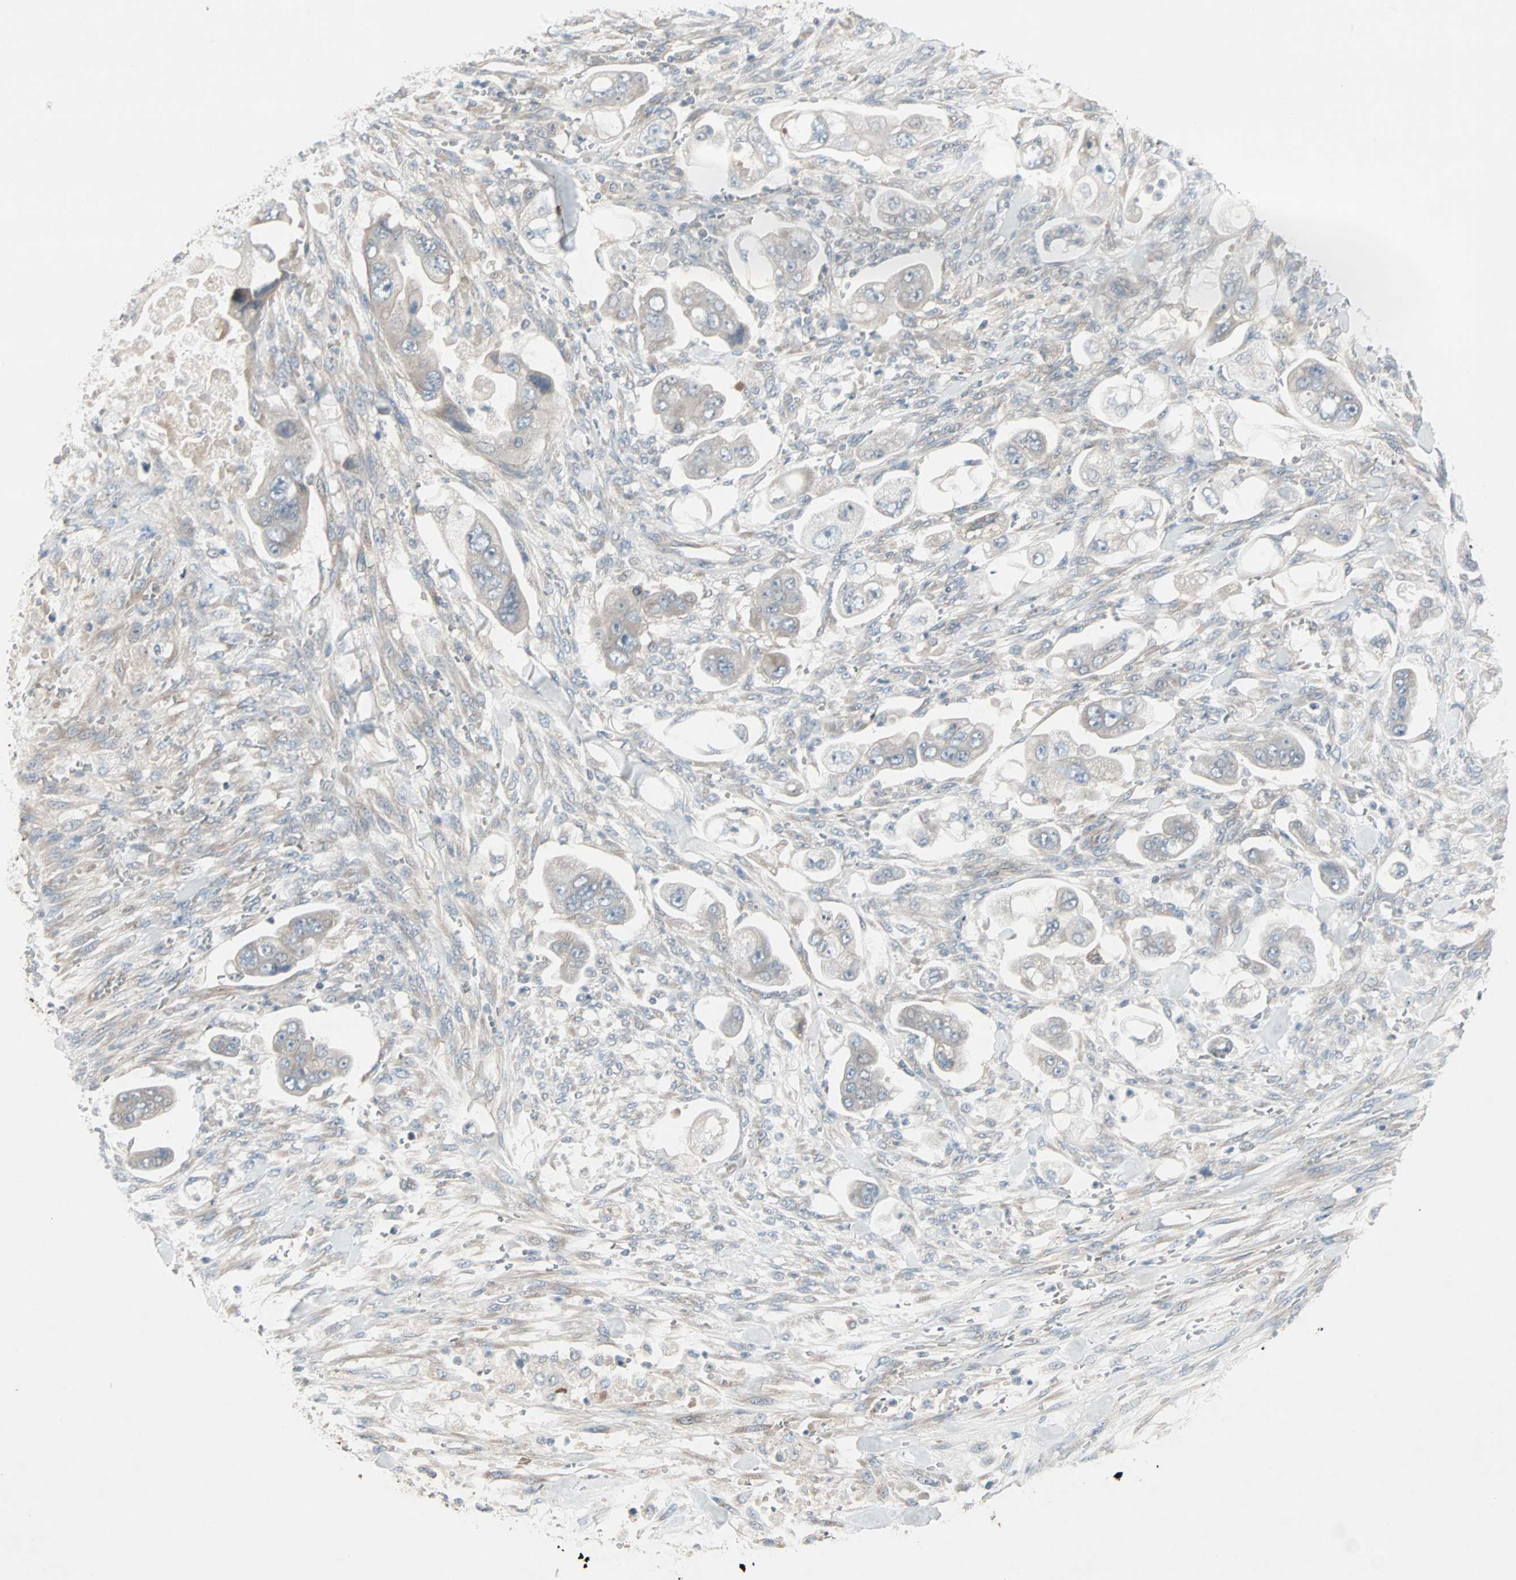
{"staining": {"intensity": "negative", "quantity": "none", "location": "none"}, "tissue": "stomach cancer", "cell_type": "Tumor cells", "image_type": "cancer", "snomed": [{"axis": "morphology", "description": "Adenocarcinoma, NOS"}, {"axis": "topography", "description": "Stomach"}], "caption": "A high-resolution image shows IHC staining of adenocarcinoma (stomach), which reveals no significant positivity in tumor cells.", "gene": "JMJD7-PLA2G4B", "patient": {"sex": "male", "age": 62}}